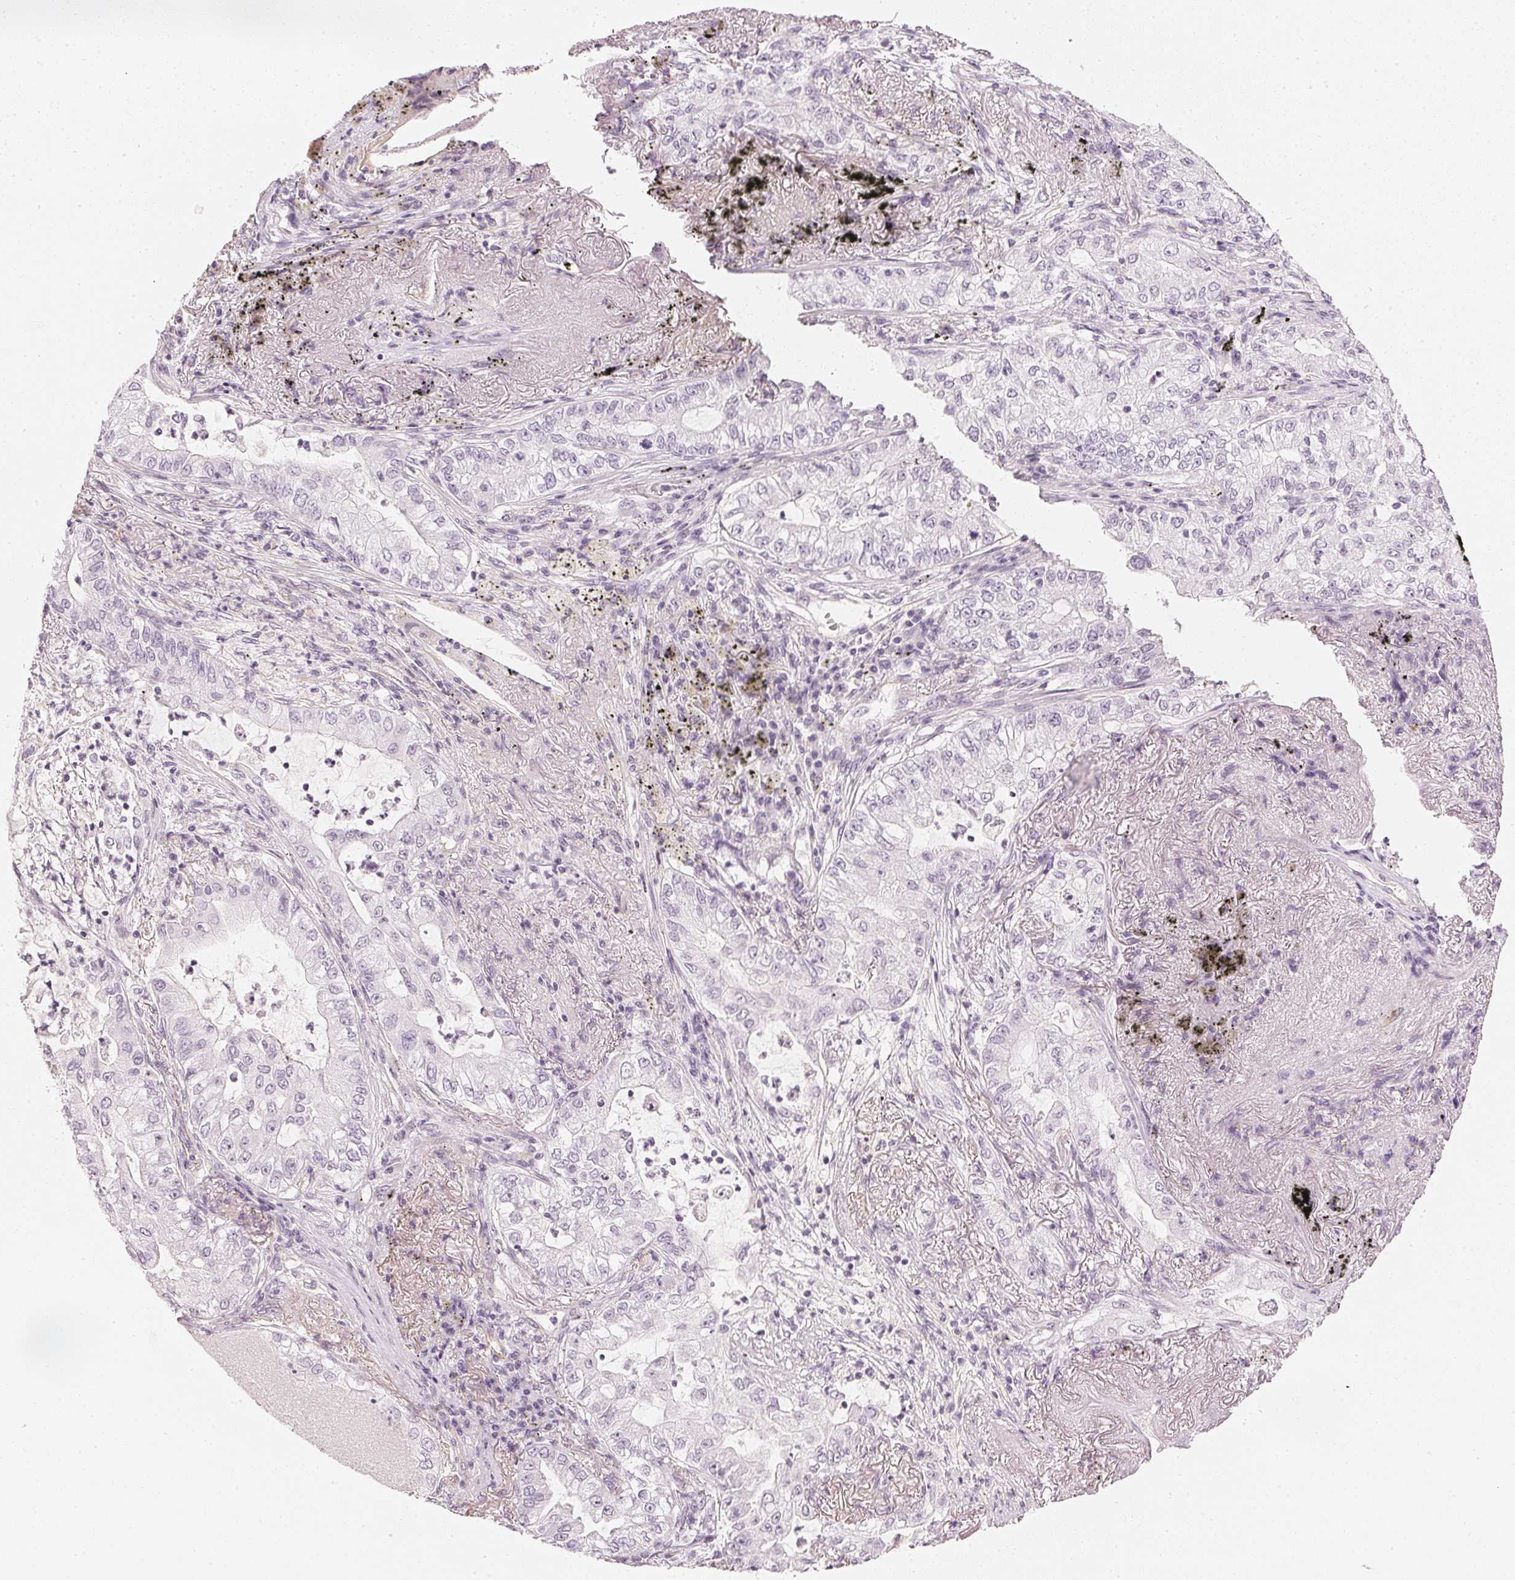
{"staining": {"intensity": "negative", "quantity": "none", "location": "none"}, "tissue": "lung cancer", "cell_type": "Tumor cells", "image_type": "cancer", "snomed": [{"axis": "morphology", "description": "Adenocarcinoma, NOS"}, {"axis": "topography", "description": "Lung"}], "caption": "Lung adenocarcinoma was stained to show a protein in brown. There is no significant positivity in tumor cells.", "gene": "APLP1", "patient": {"sex": "female", "age": 73}}